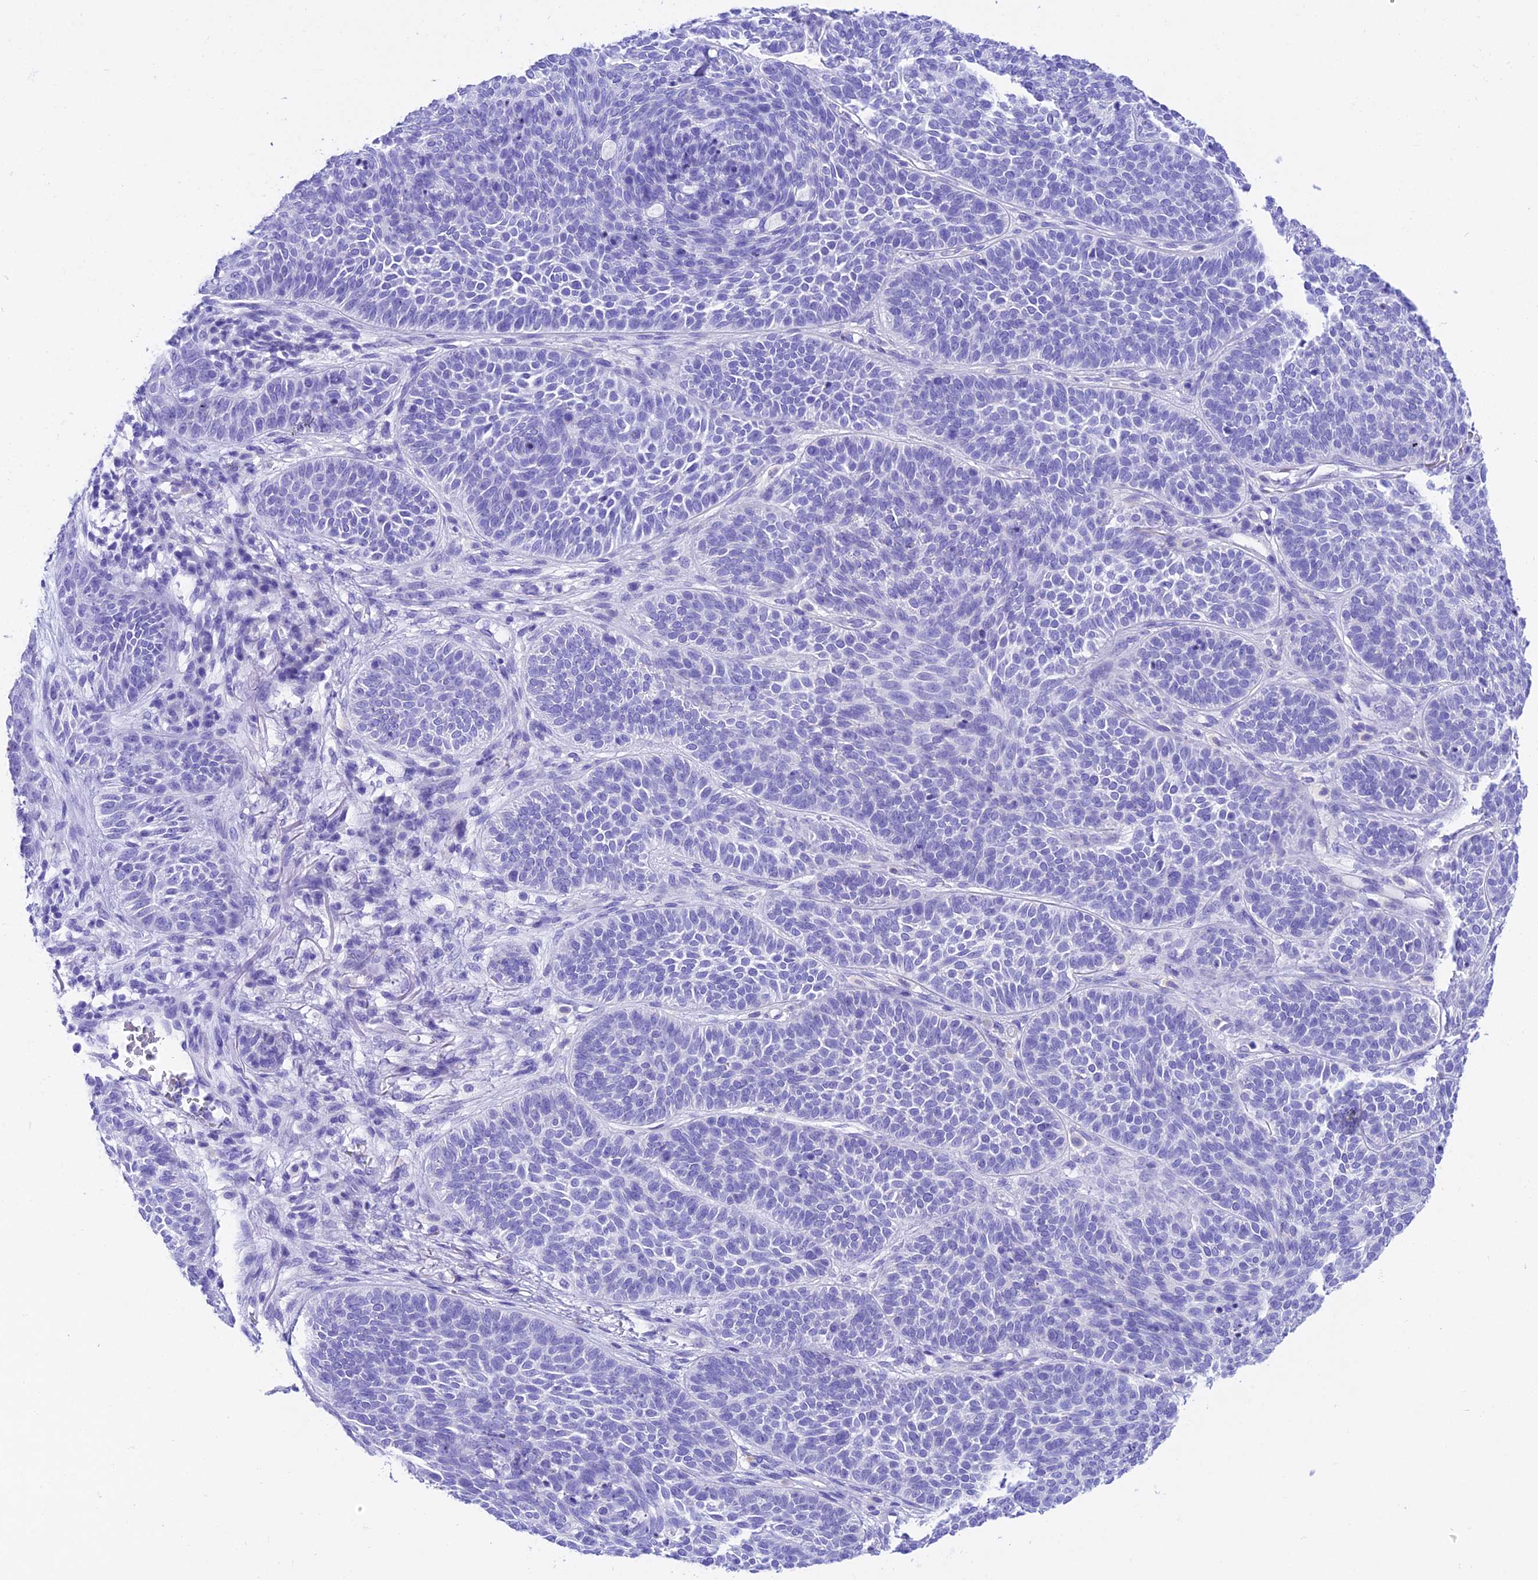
{"staining": {"intensity": "negative", "quantity": "none", "location": "none"}, "tissue": "skin cancer", "cell_type": "Tumor cells", "image_type": "cancer", "snomed": [{"axis": "morphology", "description": "Basal cell carcinoma"}, {"axis": "topography", "description": "Skin"}], "caption": "The immunohistochemistry (IHC) micrograph has no significant staining in tumor cells of basal cell carcinoma (skin) tissue.", "gene": "TRIM43B", "patient": {"sex": "male", "age": 85}}